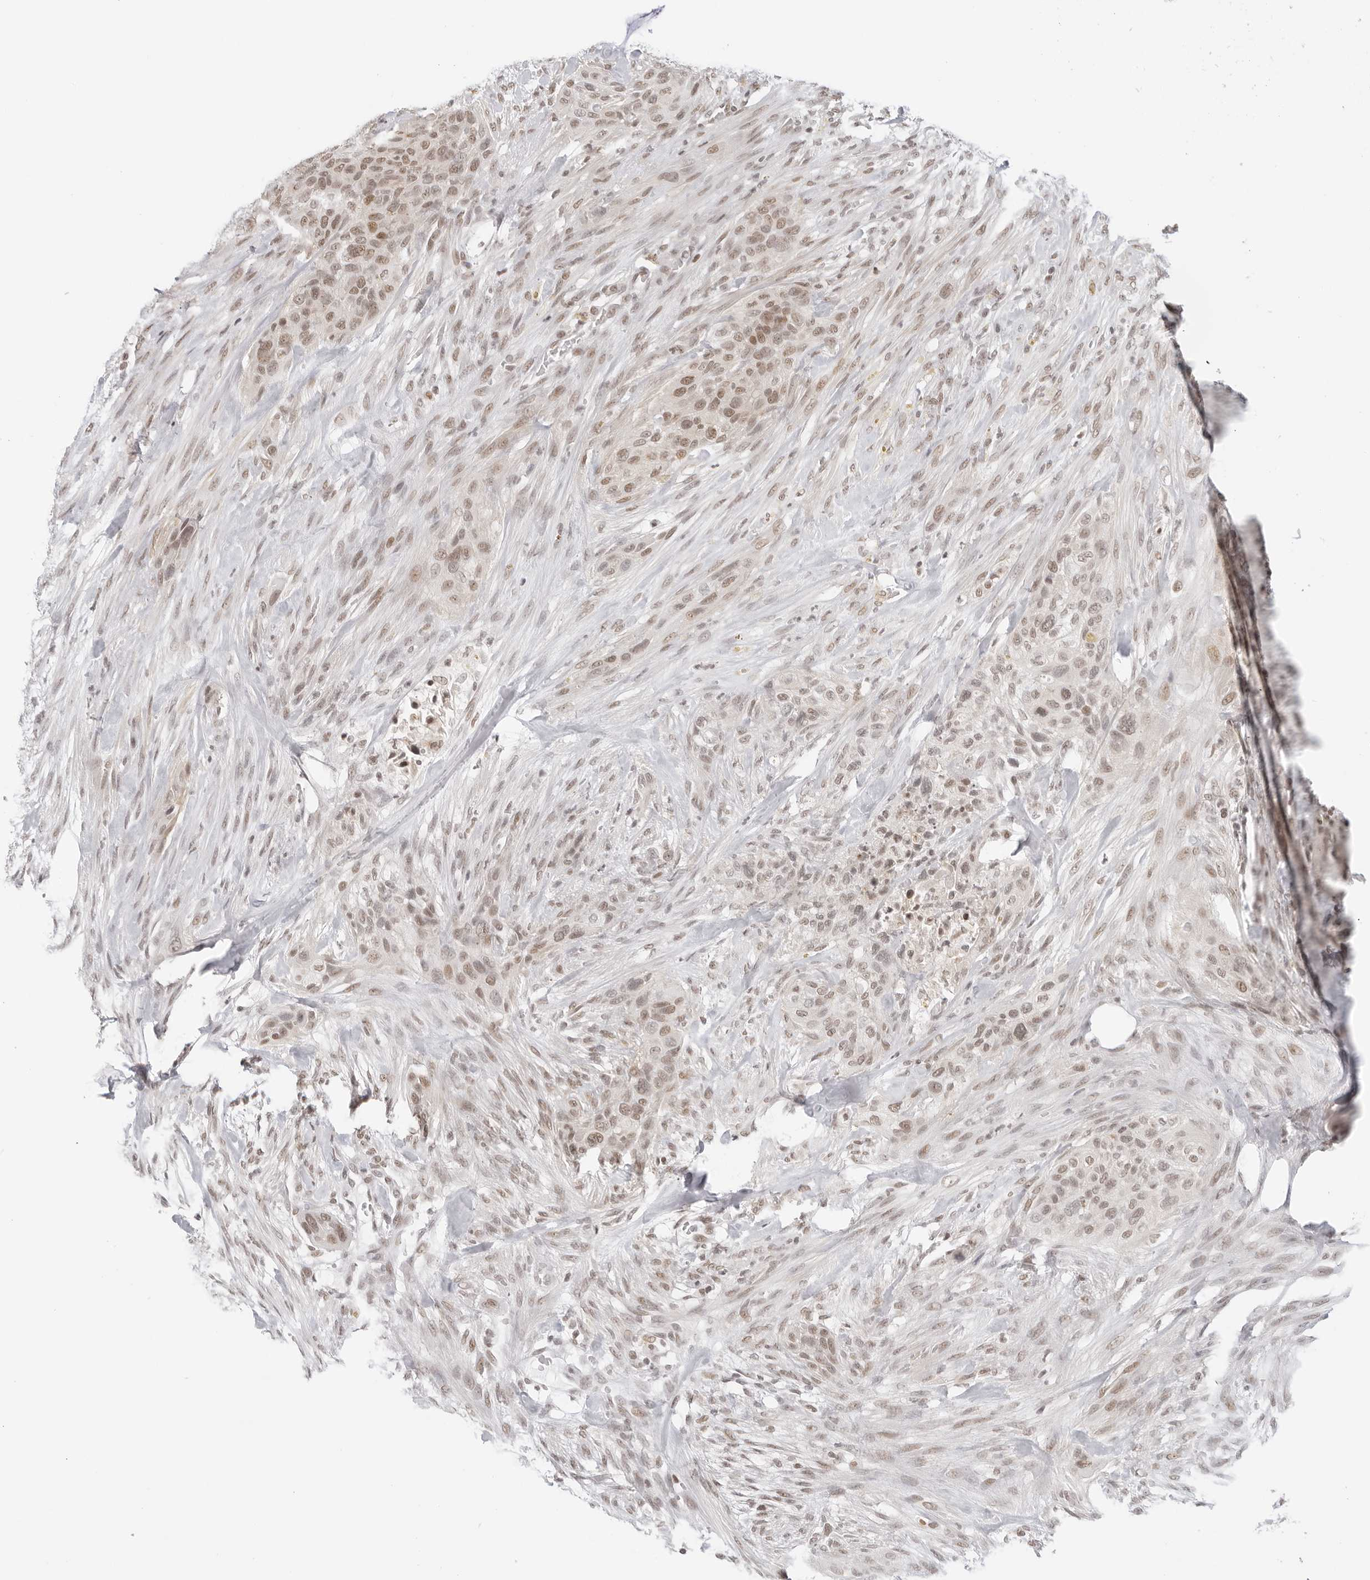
{"staining": {"intensity": "weak", "quantity": ">75%", "location": "nuclear"}, "tissue": "urothelial cancer", "cell_type": "Tumor cells", "image_type": "cancer", "snomed": [{"axis": "morphology", "description": "Urothelial carcinoma, High grade"}, {"axis": "topography", "description": "Urinary bladder"}], "caption": "DAB immunohistochemical staining of human urothelial cancer displays weak nuclear protein staining in approximately >75% of tumor cells. Immunohistochemistry (ihc) stains the protein of interest in brown and the nuclei are stained blue.", "gene": "TCIM", "patient": {"sex": "male", "age": 35}}